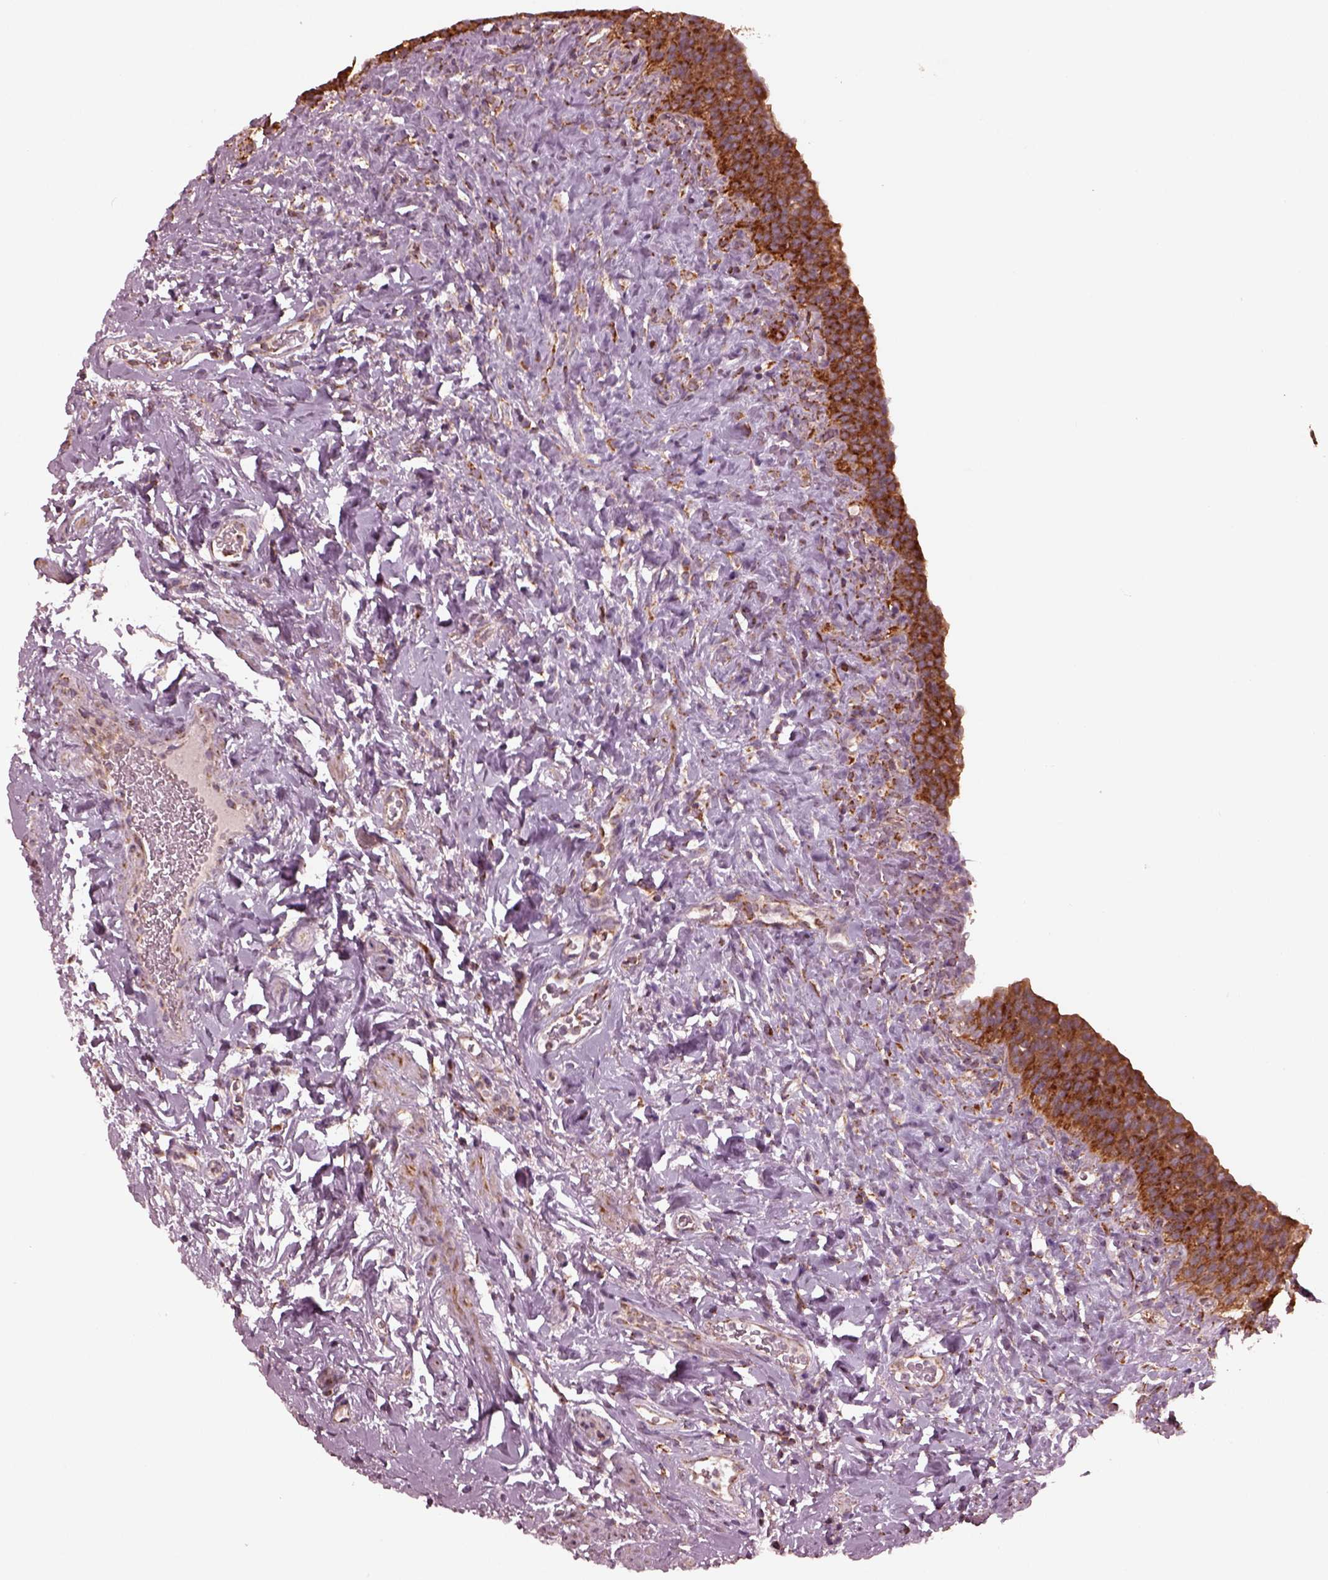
{"staining": {"intensity": "strong", "quantity": ">75%", "location": "cytoplasmic/membranous"}, "tissue": "urinary bladder", "cell_type": "Urothelial cells", "image_type": "normal", "snomed": [{"axis": "morphology", "description": "Normal tissue, NOS"}, {"axis": "topography", "description": "Urinary bladder"}], "caption": "Immunohistochemistry of unremarkable human urinary bladder shows high levels of strong cytoplasmic/membranous expression in approximately >75% of urothelial cells. The protein of interest is stained brown, and the nuclei are stained in blue (DAB (3,3'-diaminobenzidine) IHC with brightfield microscopy, high magnification).", "gene": "NDUFB10", "patient": {"sex": "male", "age": 76}}